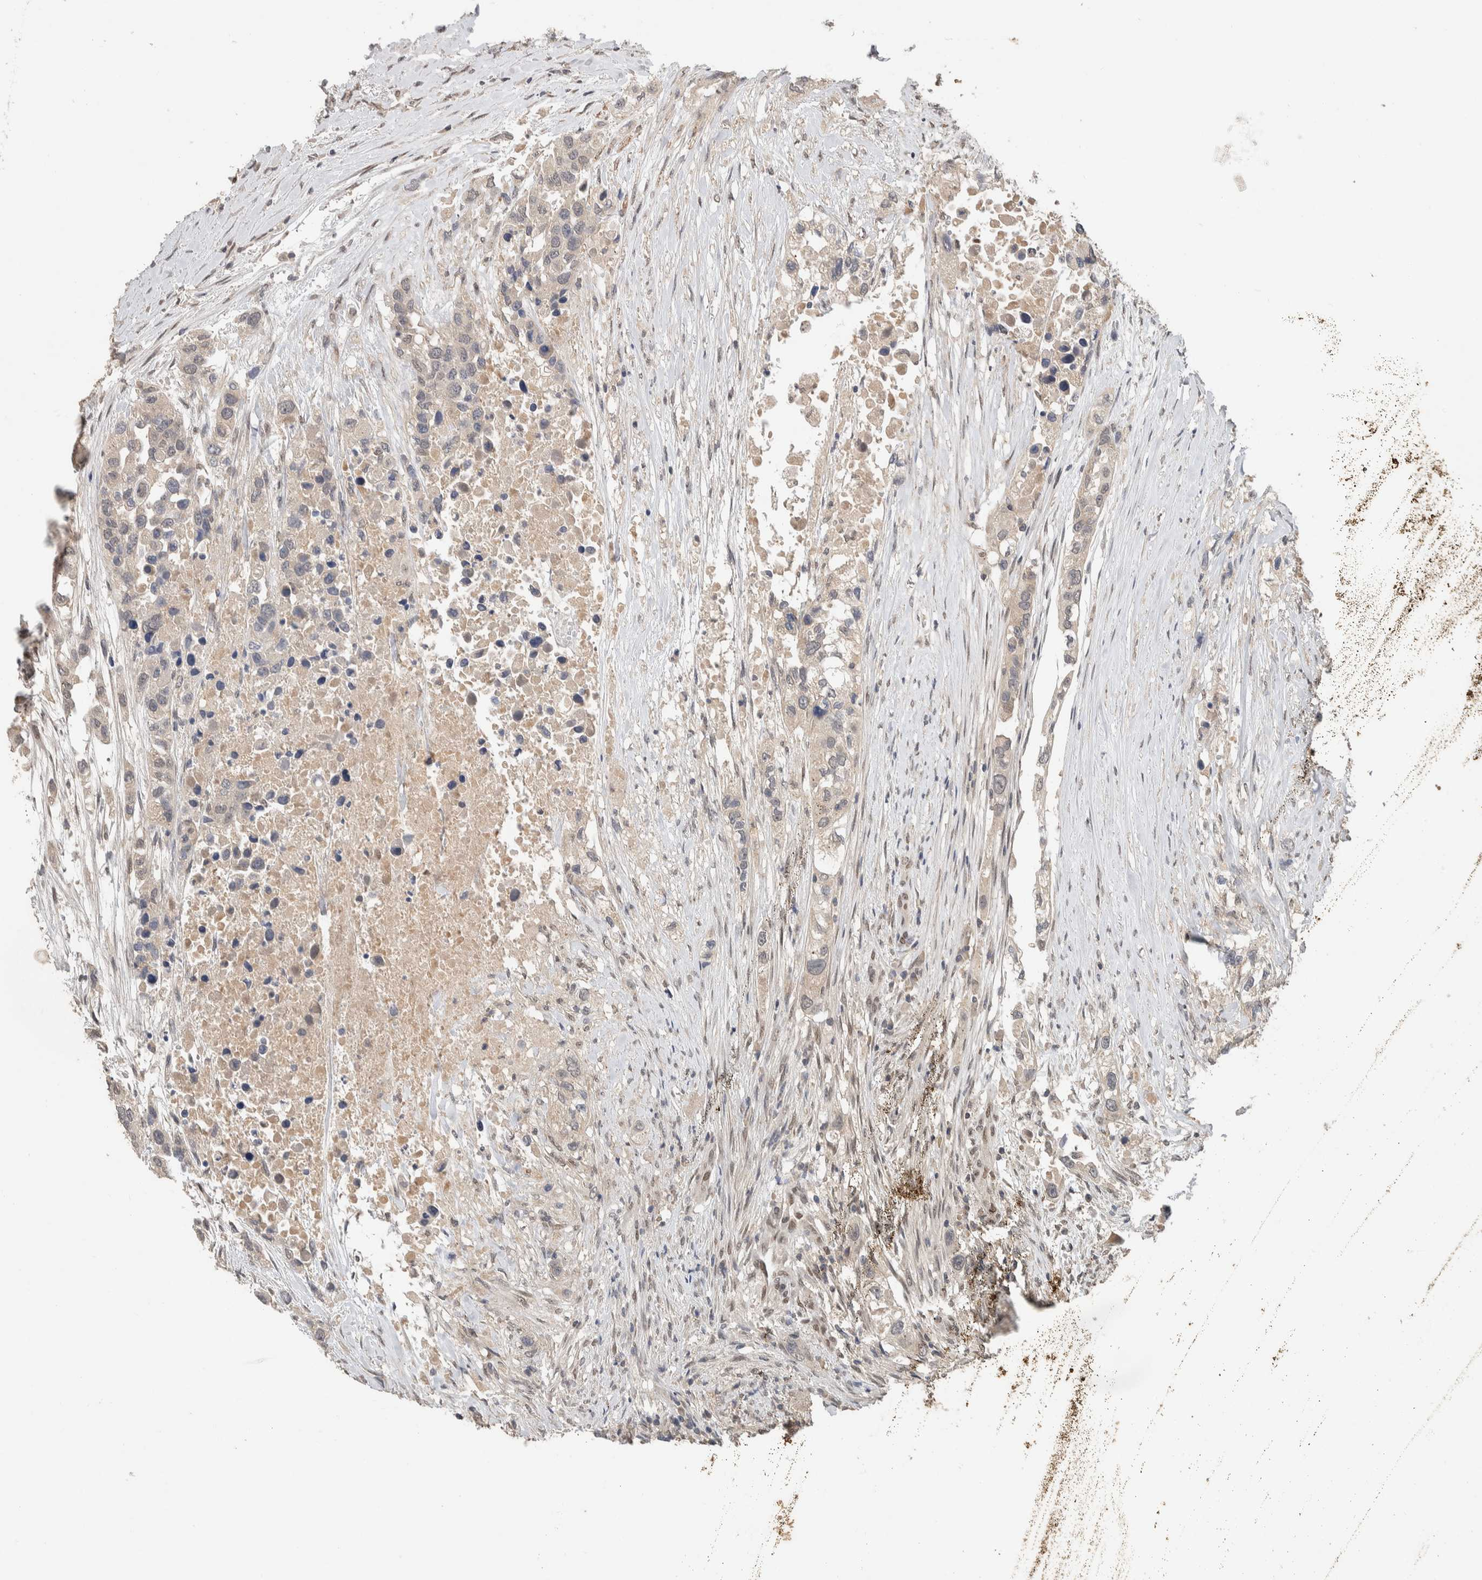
{"staining": {"intensity": "negative", "quantity": "none", "location": "none"}, "tissue": "urothelial cancer", "cell_type": "Tumor cells", "image_type": "cancer", "snomed": [{"axis": "morphology", "description": "Urothelial carcinoma, High grade"}, {"axis": "topography", "description": "Urinary bladder"}], "caption": "DAB immunohistochemical staining of urothelial cancer demonstrates no significant positivity in tumor cells. The staining was performed using DAB (3,3'-diaminobenzidine) to visualize the protein expression in brown, while the nuclei were stained in blue with hematoxylin (Magnification: 20x).", "gene": "CYSRT1", "patient": {"sex": "female", "age": 80}}